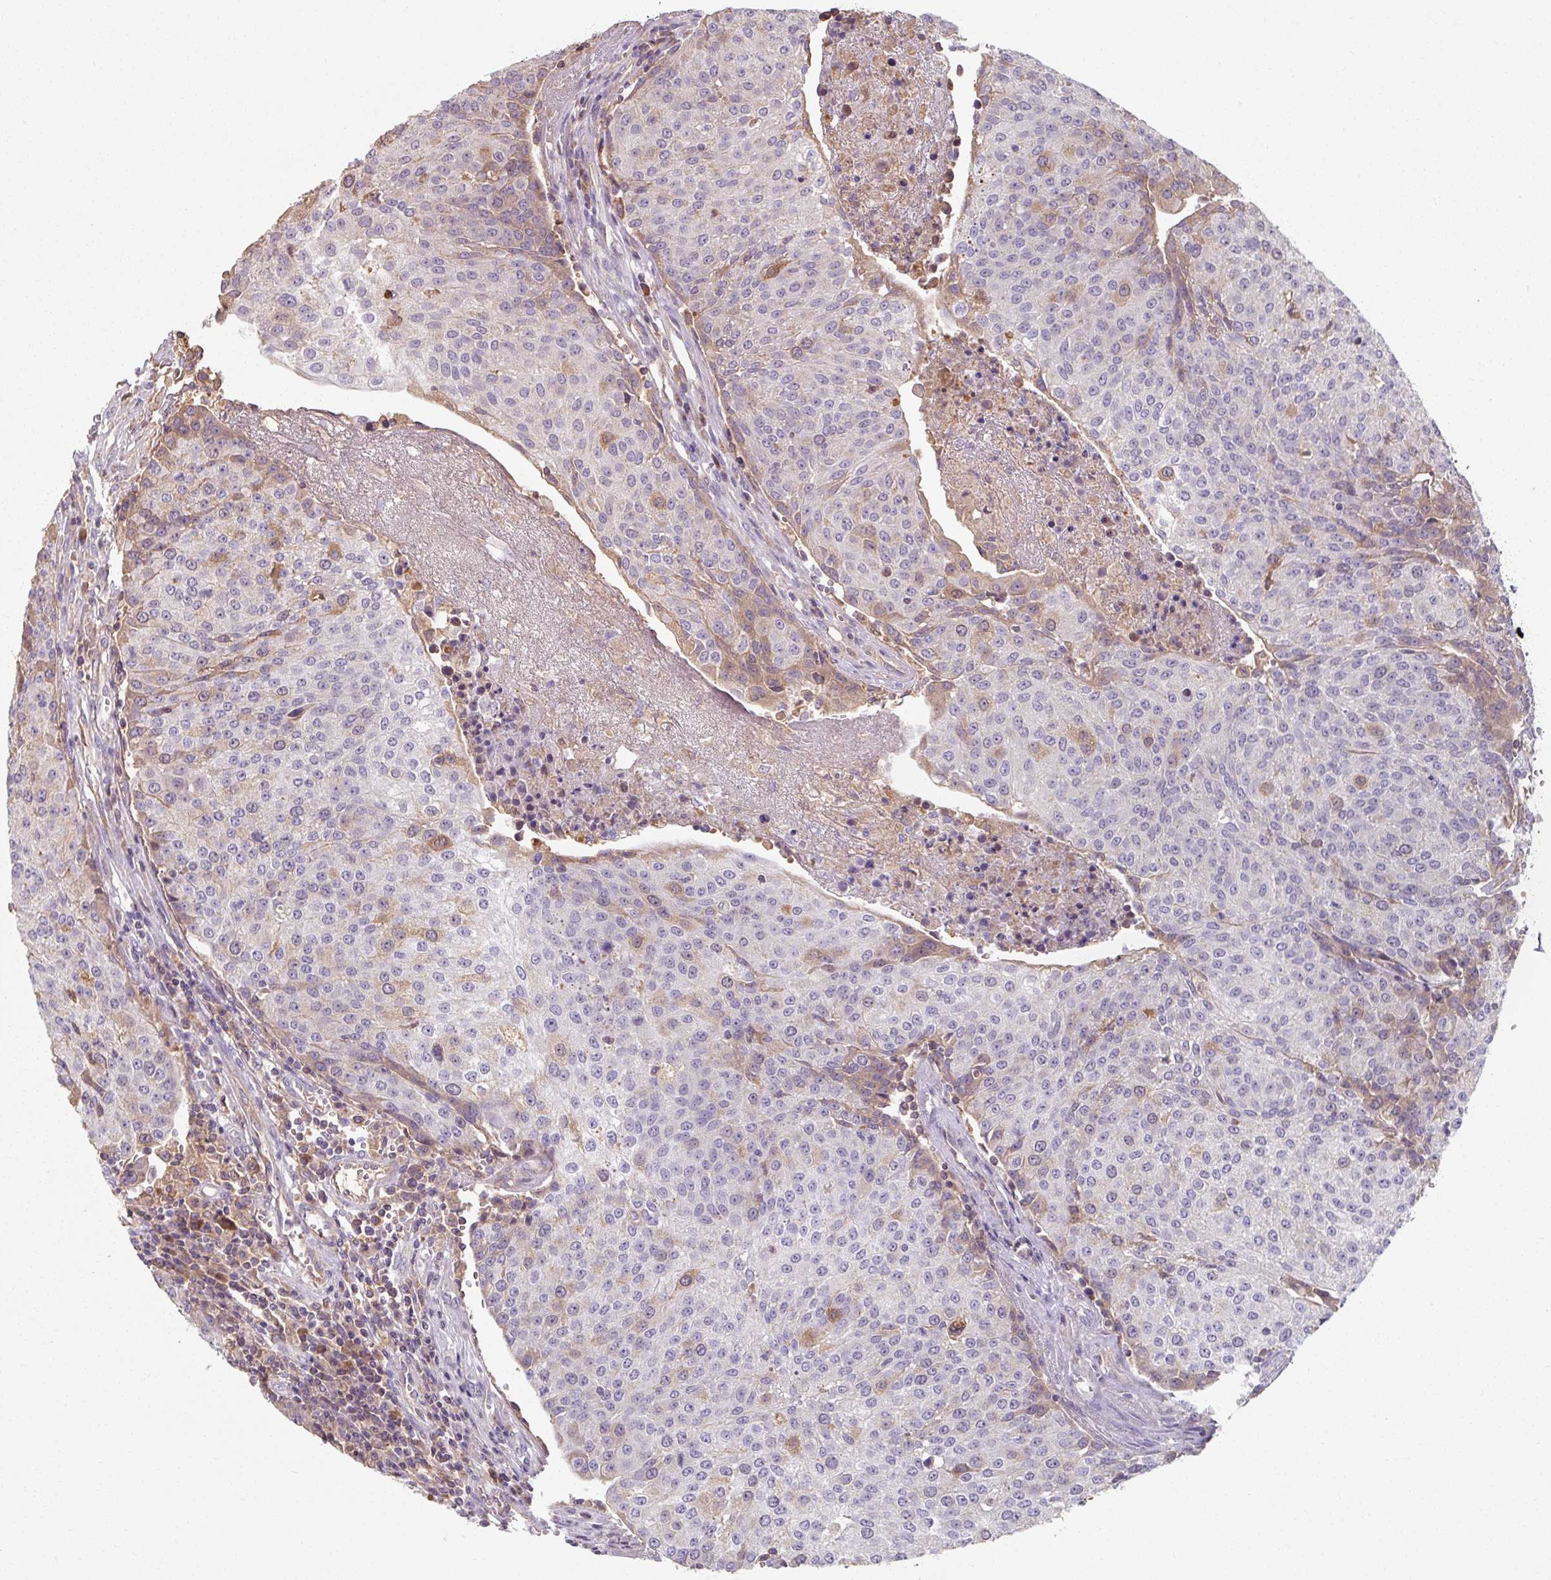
{"staining": {"intensity": "weak", "quantity": "<25%", "location": "cytoplasmic/membranous"}, "tissue": "urothelial cancer", "cell_type": "Tumor cells", "image_type": "cancer", "snomed": [{"axis": "morphology", "description": "Urothelial carcinoma, High grade"}, {"axis": "topography", "description": "Urinary bladder"}], "caption": "Urothelial cancer was stained to show a protein in brown. There is no significant staining in tumor cells.", "gene": "TSEN54", "patient": {"sex": "female", "age": 85}}